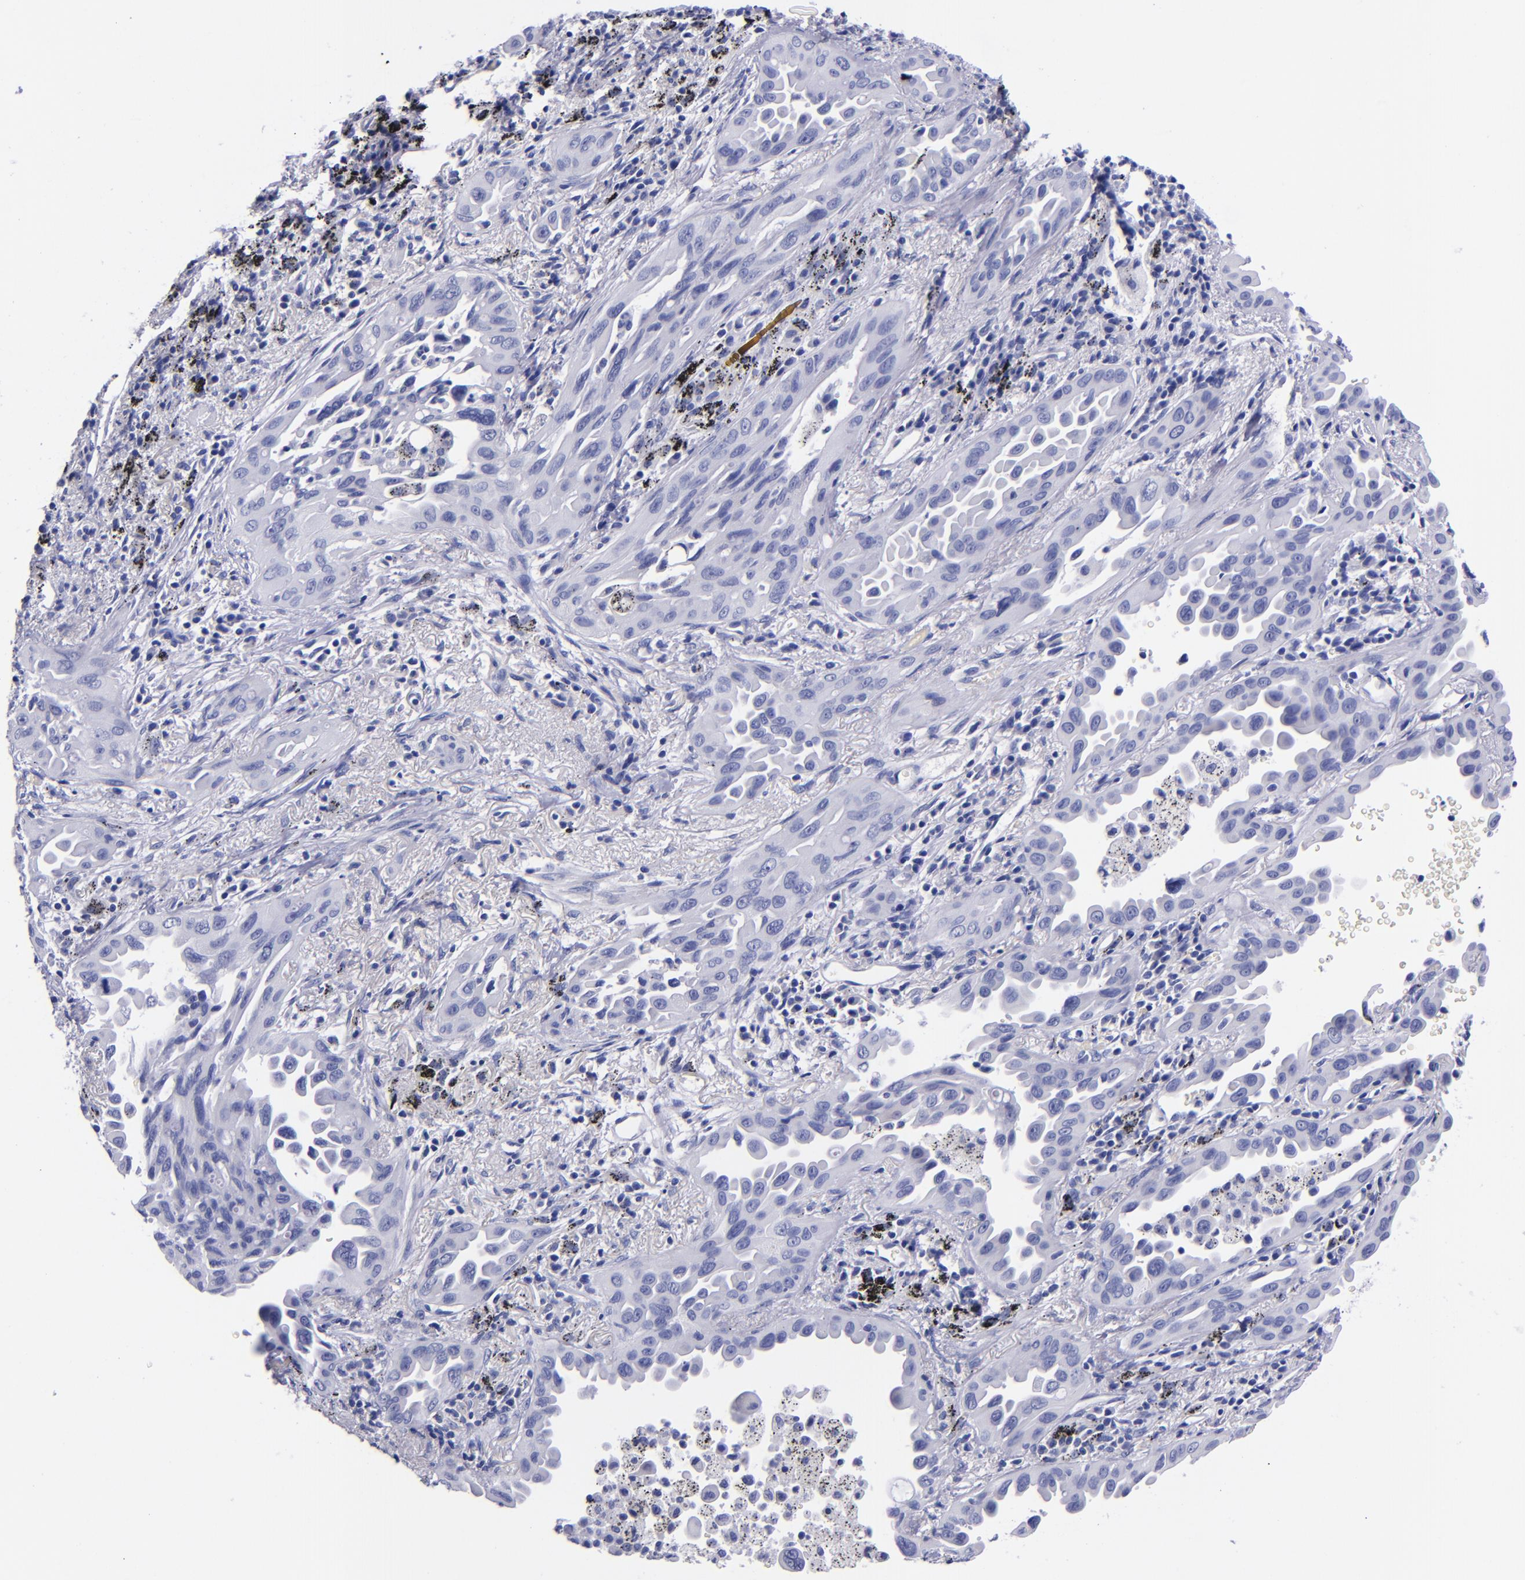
{"staining": {"intensity": "negative", "quantity": "none", "location": "none"}, "tissue": "lung cancer", "cell_type": "Tumor cells", "image_type": "cancer", "snomed": [{"axis": "morphology", "description": "Adenocarcinoma, NOS"}, {"axis": "topography", "description": "Lung"}], "caption": "An immunohistochemistry image of lung cancer (adenocarcinoma) is shown. There is no staining in tumor cells of lung cancer (adenocarcinoma).", "gene": "SV2A", "patient": {"sex": "male", "age": 68}}